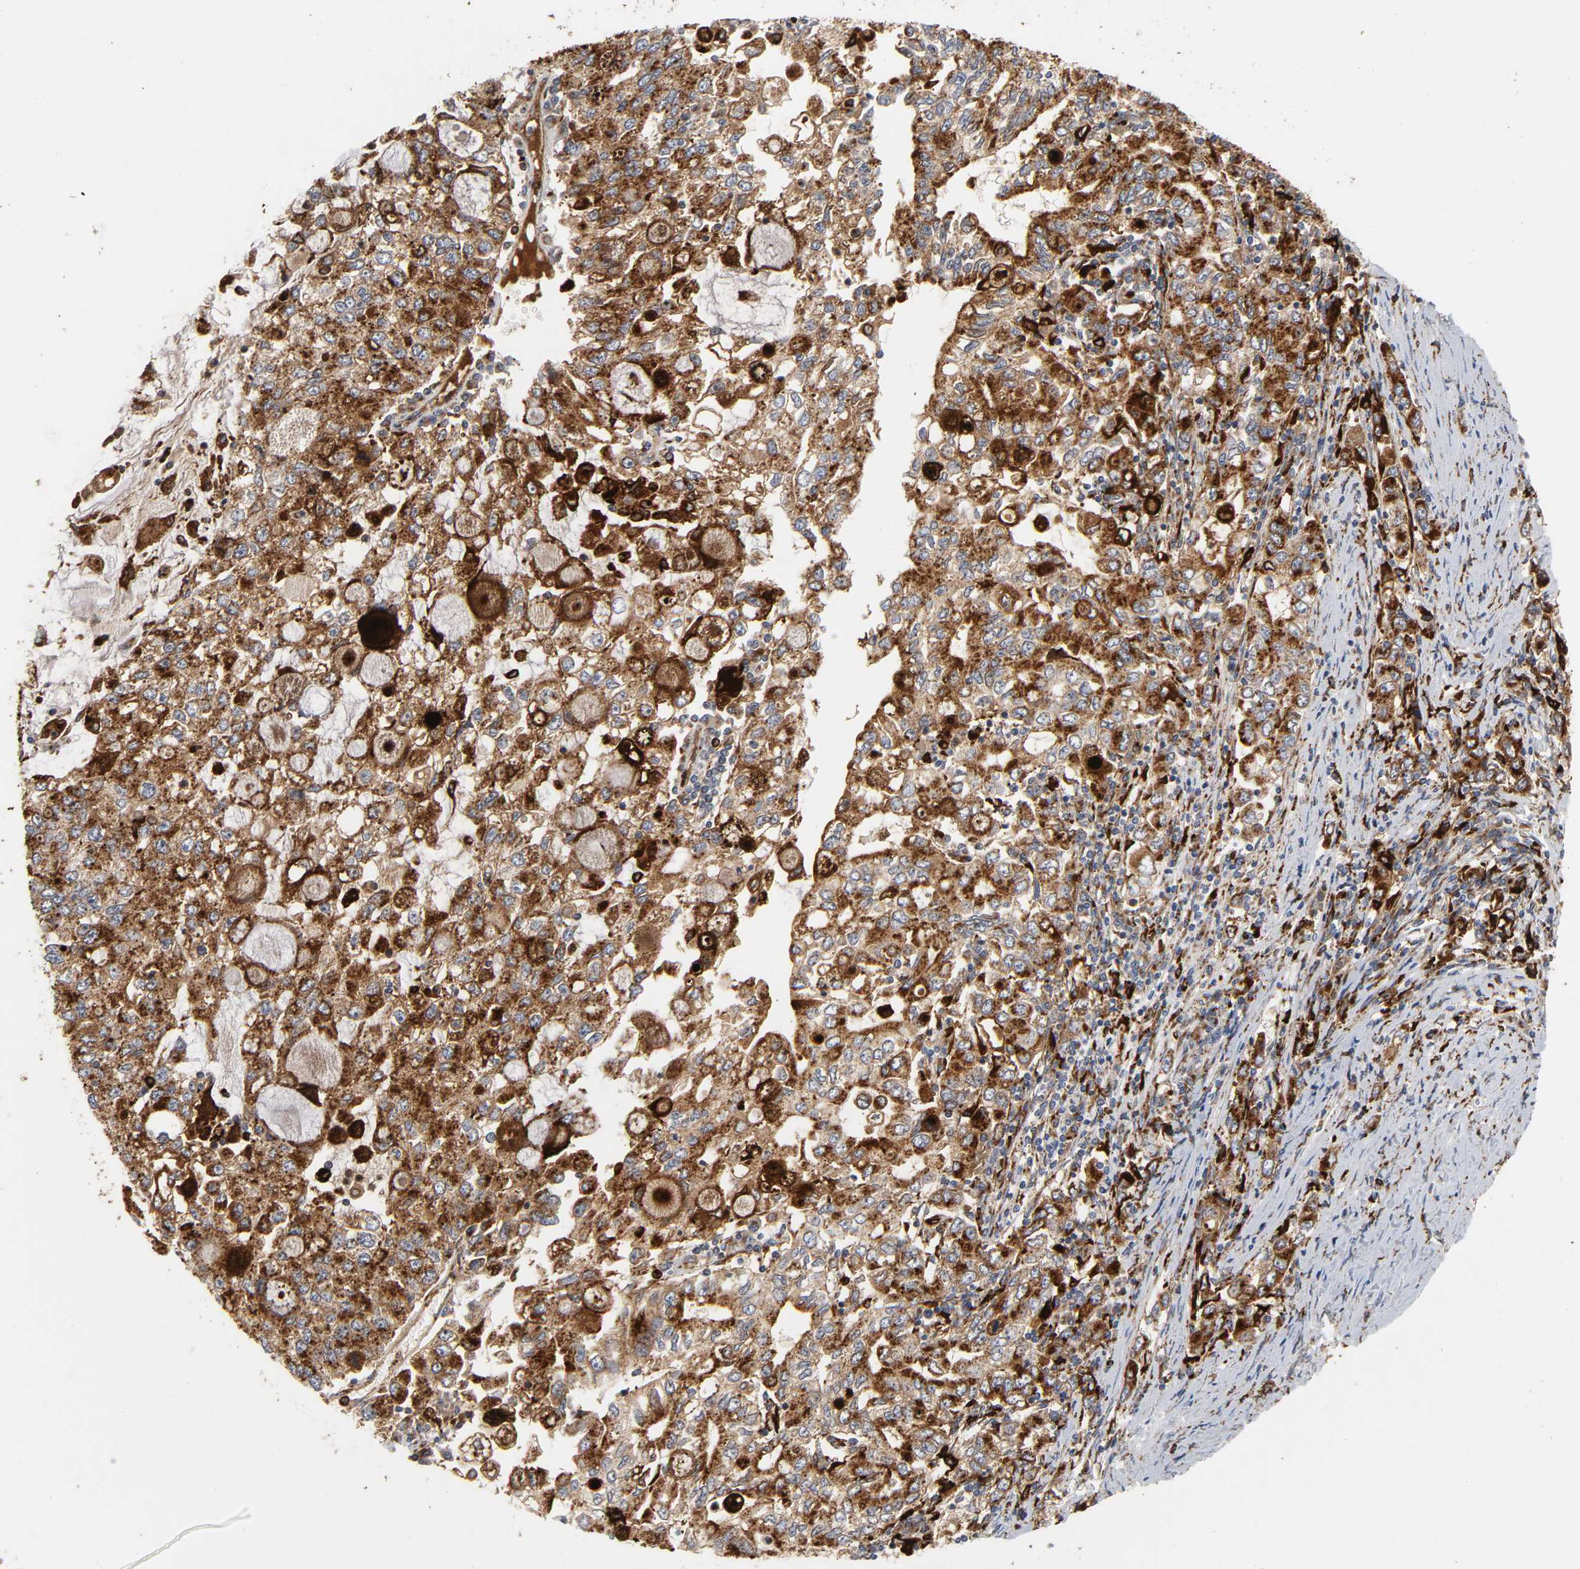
{"staining": {"intensity": "strong", "quantity": ">75%", "location": "cytoplasmic/membranous"}, "tissue": "stomach cancer", "cell_type": "Tumor cells", "image_type": "cancer", "snomed": [{"axis": "morphology", "description": "Adenocarcinoma, NOS"}, {"axis": "topography", "description": "Stomach, lower"}], "caption": "Tumor cells reveal strong cytoplasmic/membranous expression in about >75% of cells in stomach cancer (adenocarcinoma). Nuclei are stained in blue.", "gene": "PSAP", "patient": {"sex": "female", "age": 72}}